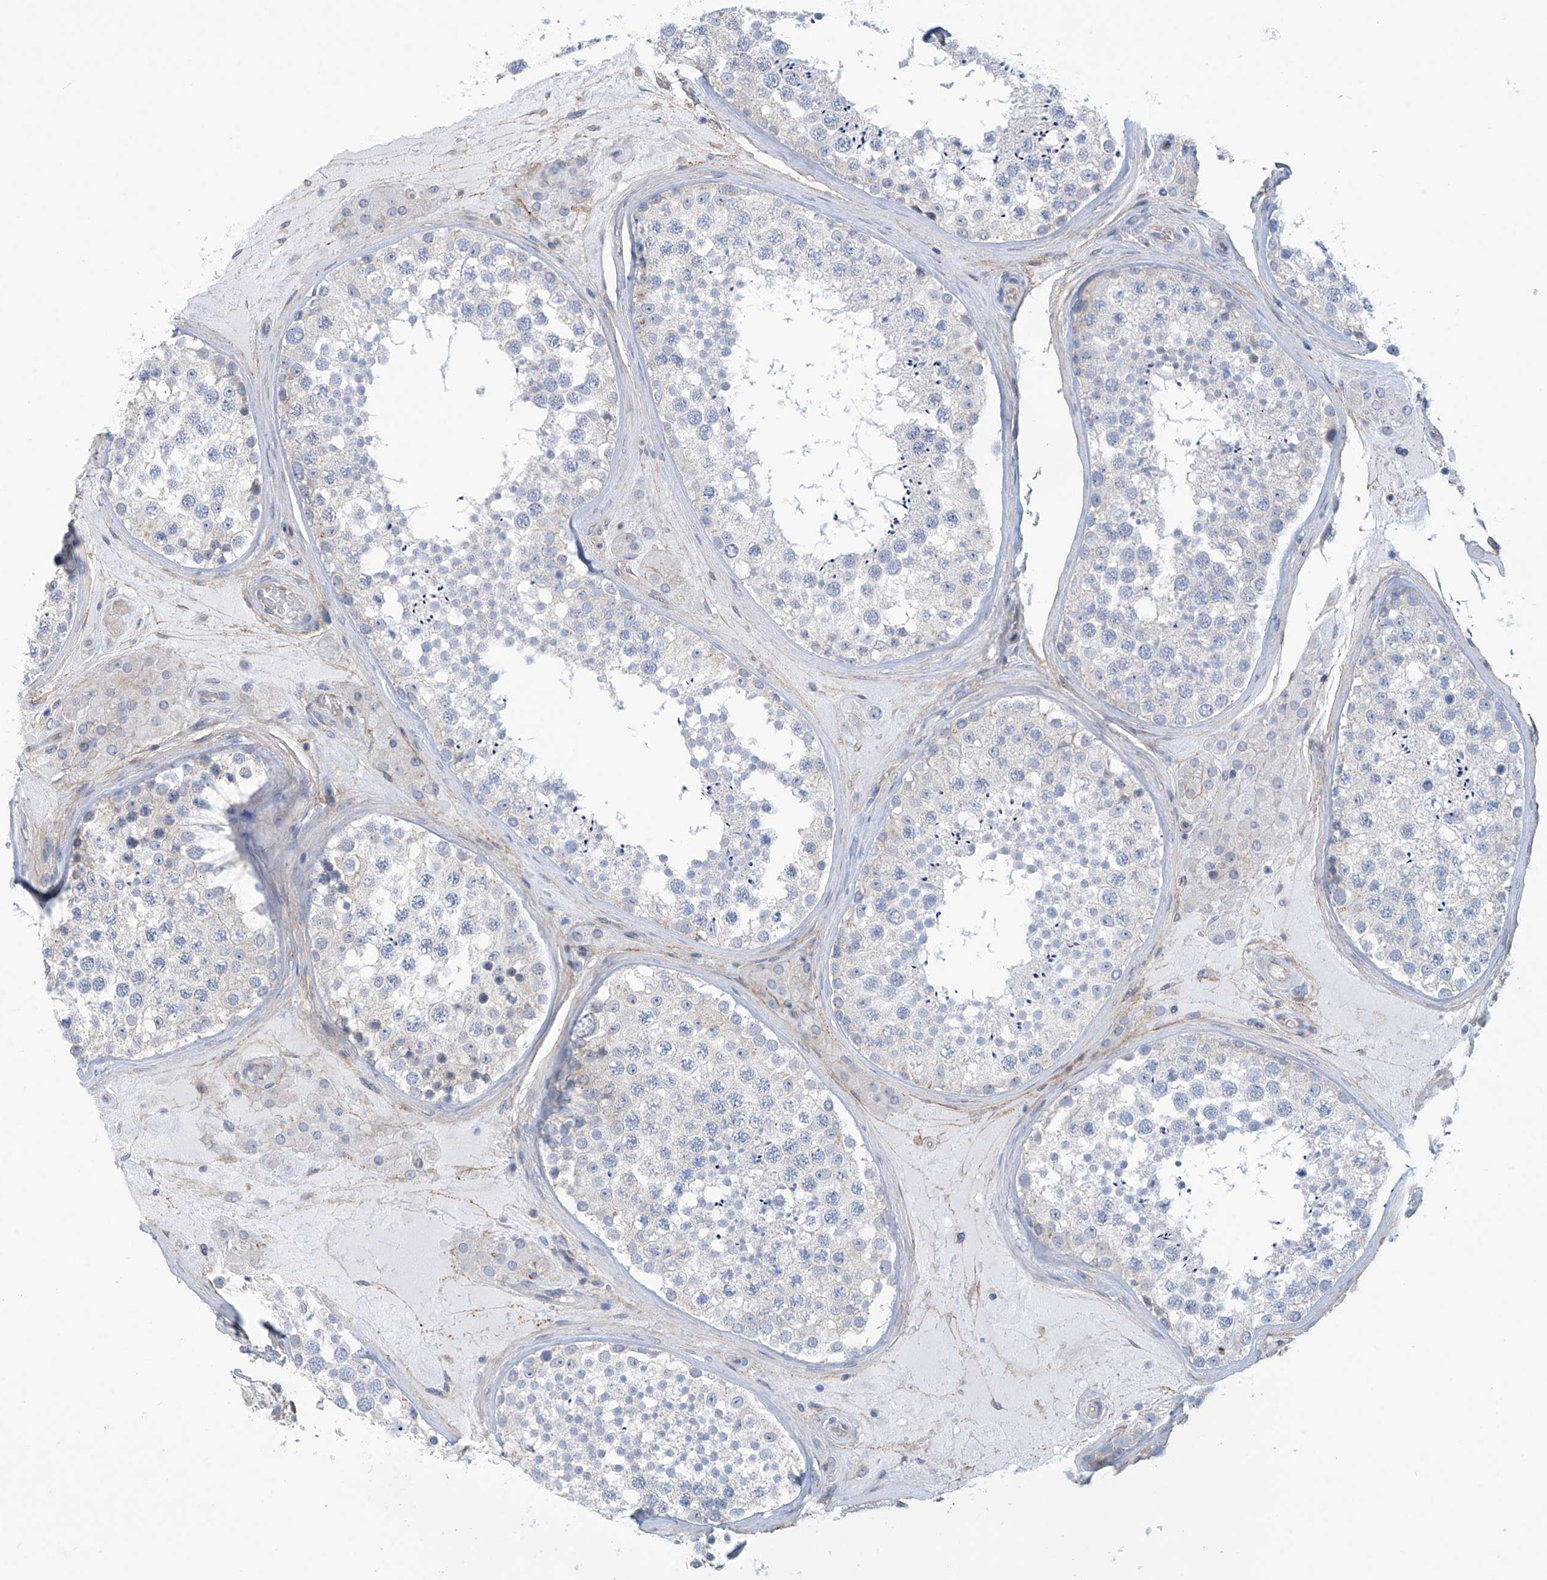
{"staining": {"intensity": "negative", "quantity": "none", "location": "none"}, "tissue": "testis", "cell_type": "Cells in seminiferous ducts", "image_type": "normal", "snomed": [{"axis": "morphology", "description": "Normal tissue, NOS"}, {"axis": "topography", "description": "Testis"}], "caption": "High power microscopy histopathology image of an immunohistochemistry (IHC) micrograph of benign testis, revealing no significant staining in cells in seminiferous ducts.", "gene": "ABHD13", "patient": {"sex": "male", "age": 46}}